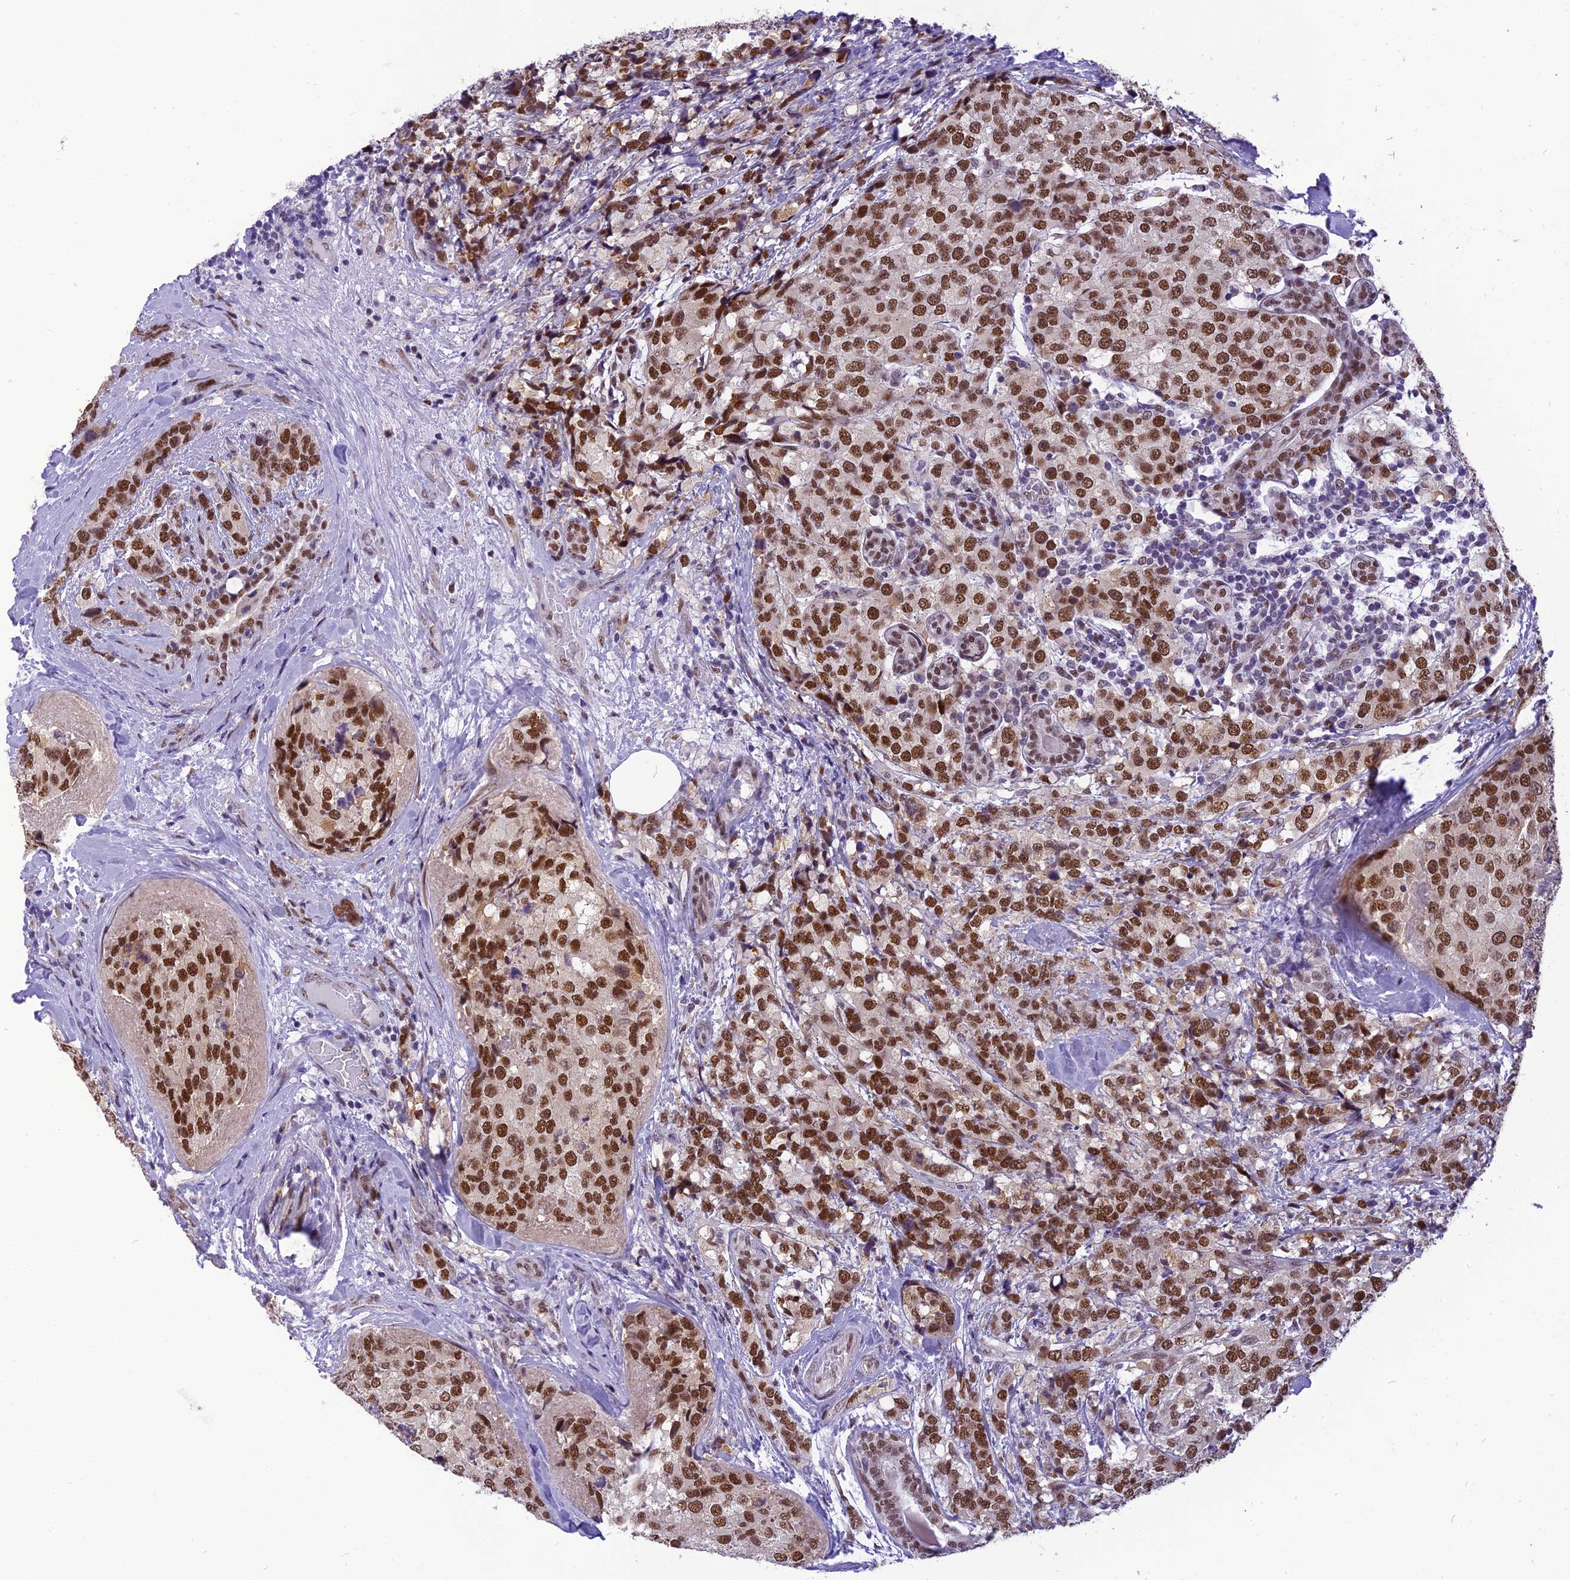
{"staining": {"intensity": "strong", "quantity": ">75%", "location": "nuclear"}, "tissue": "breast cancer", "cell_type": "Tumor cells", "image_type": "cancer", "snomed": [{"axis": "morphology", "description": "Lobular carcinoma"}, {"axis": "topography", "description": "Breast"}], "caption": "Human breast cancer (lobular carcinoma) stained for a protein (brown) demonstrates strong nuclear positive positivity in approximately >75% of tumor cells.", "gene": "IRF2BP1", "patient": {"sex": "female", "age": 59}}